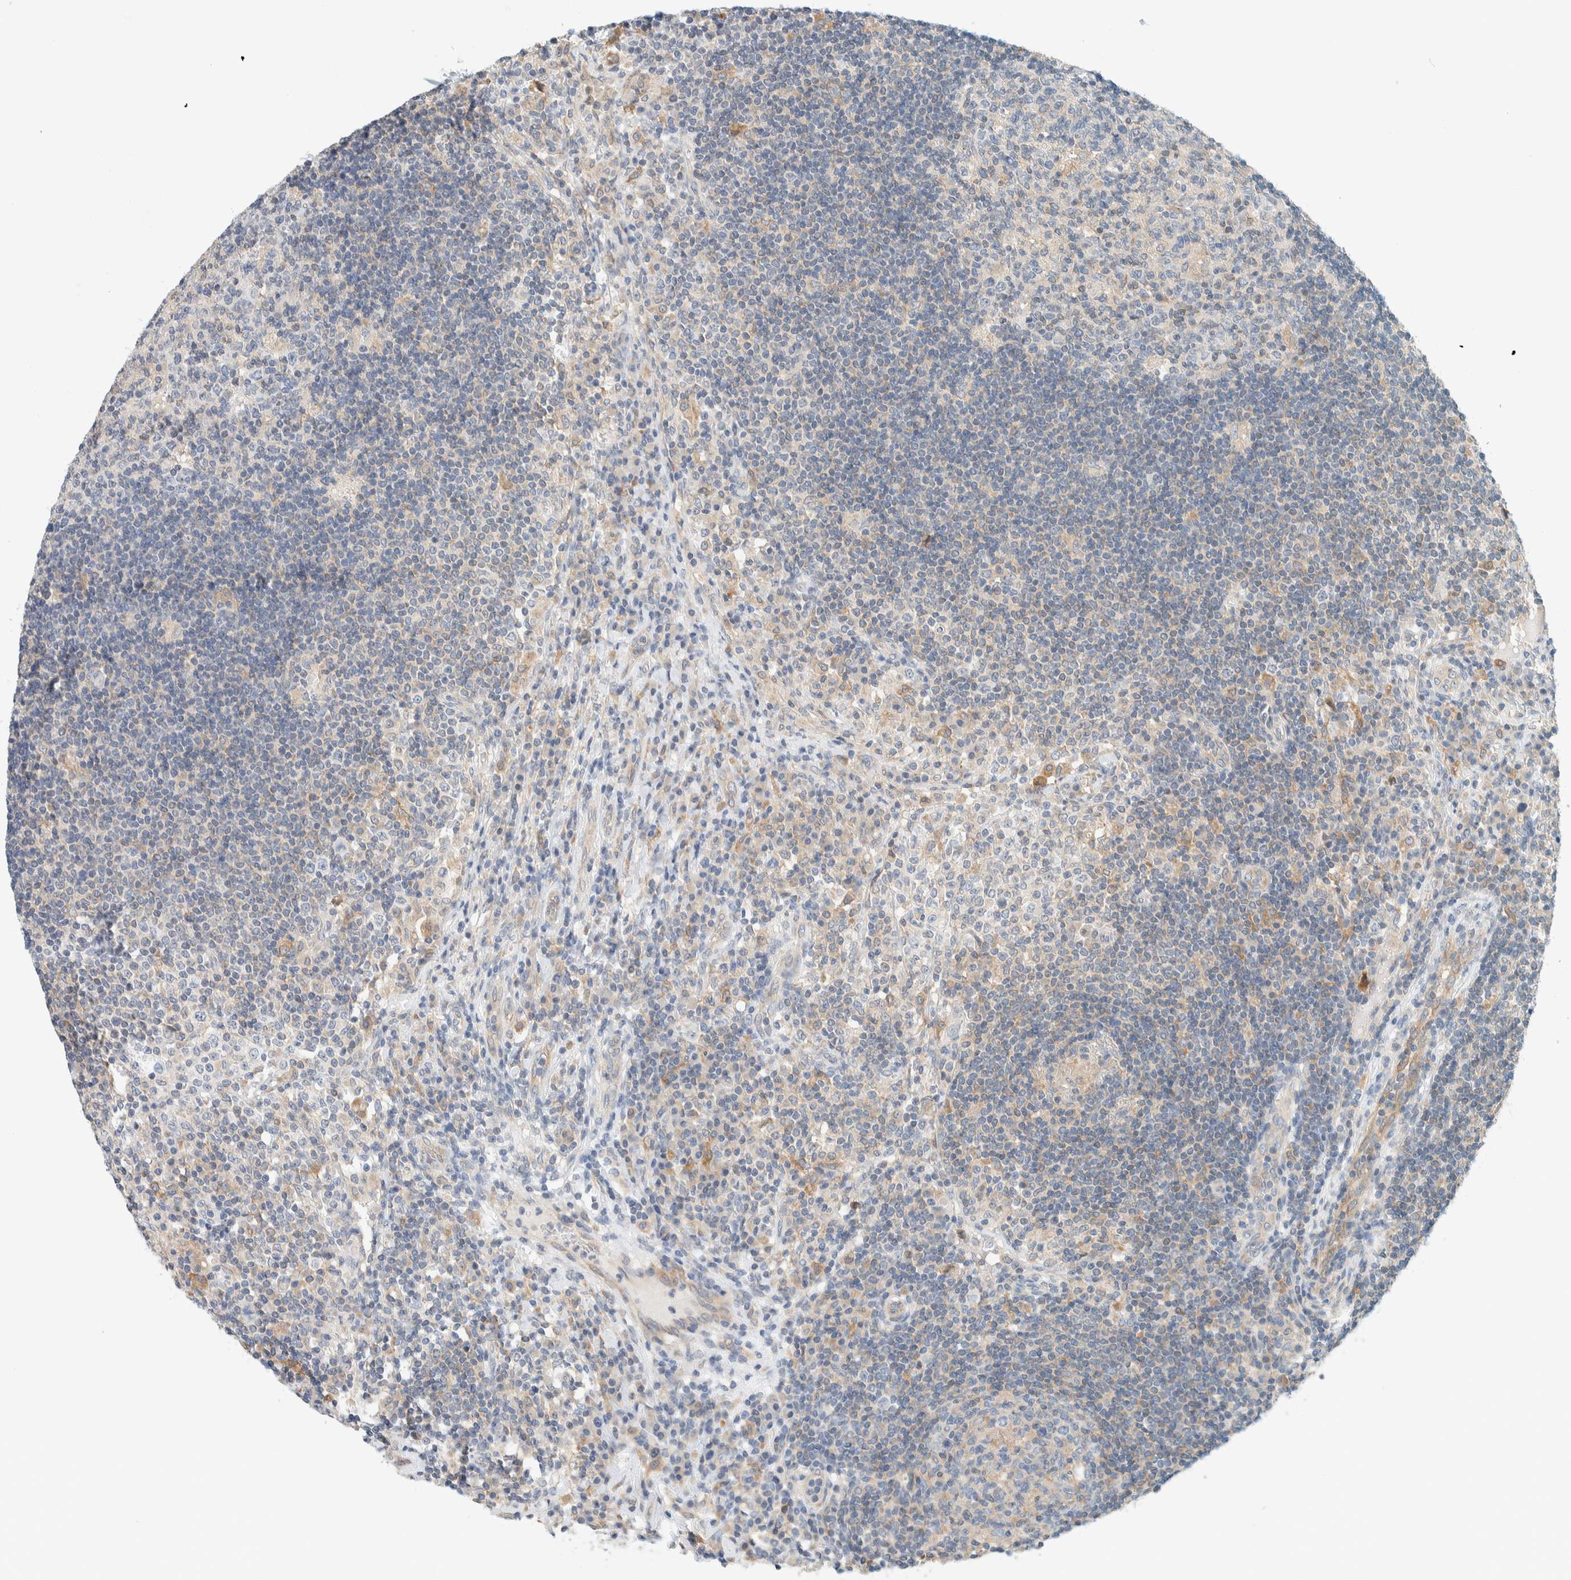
{"staining": {"intensity": "negative", "quantity": "none", "location": "none"}, "tissue": "lymph node", "cell_type": "Germinal center cells", "image_type": "normal", "snomed": [{"axis": "morphology", "description": "Normal tissue, NOS"}, {"axis": "topography", "description": "Lymph node"}], "caption": "An immunohistochemistry (IHC) histopathology image of normal lymph node is shown. There is no staining in germinal center cells of lymph node. (Stains: DAB (3,3'-diaminobenzidine) immunohistochemistry (IHC) with hematoxylin counter stain, Microscopy: brightfield microscopy at high magnification).", "gene": "SUMF2", "patient": {"sex": "female", "age": 53}}